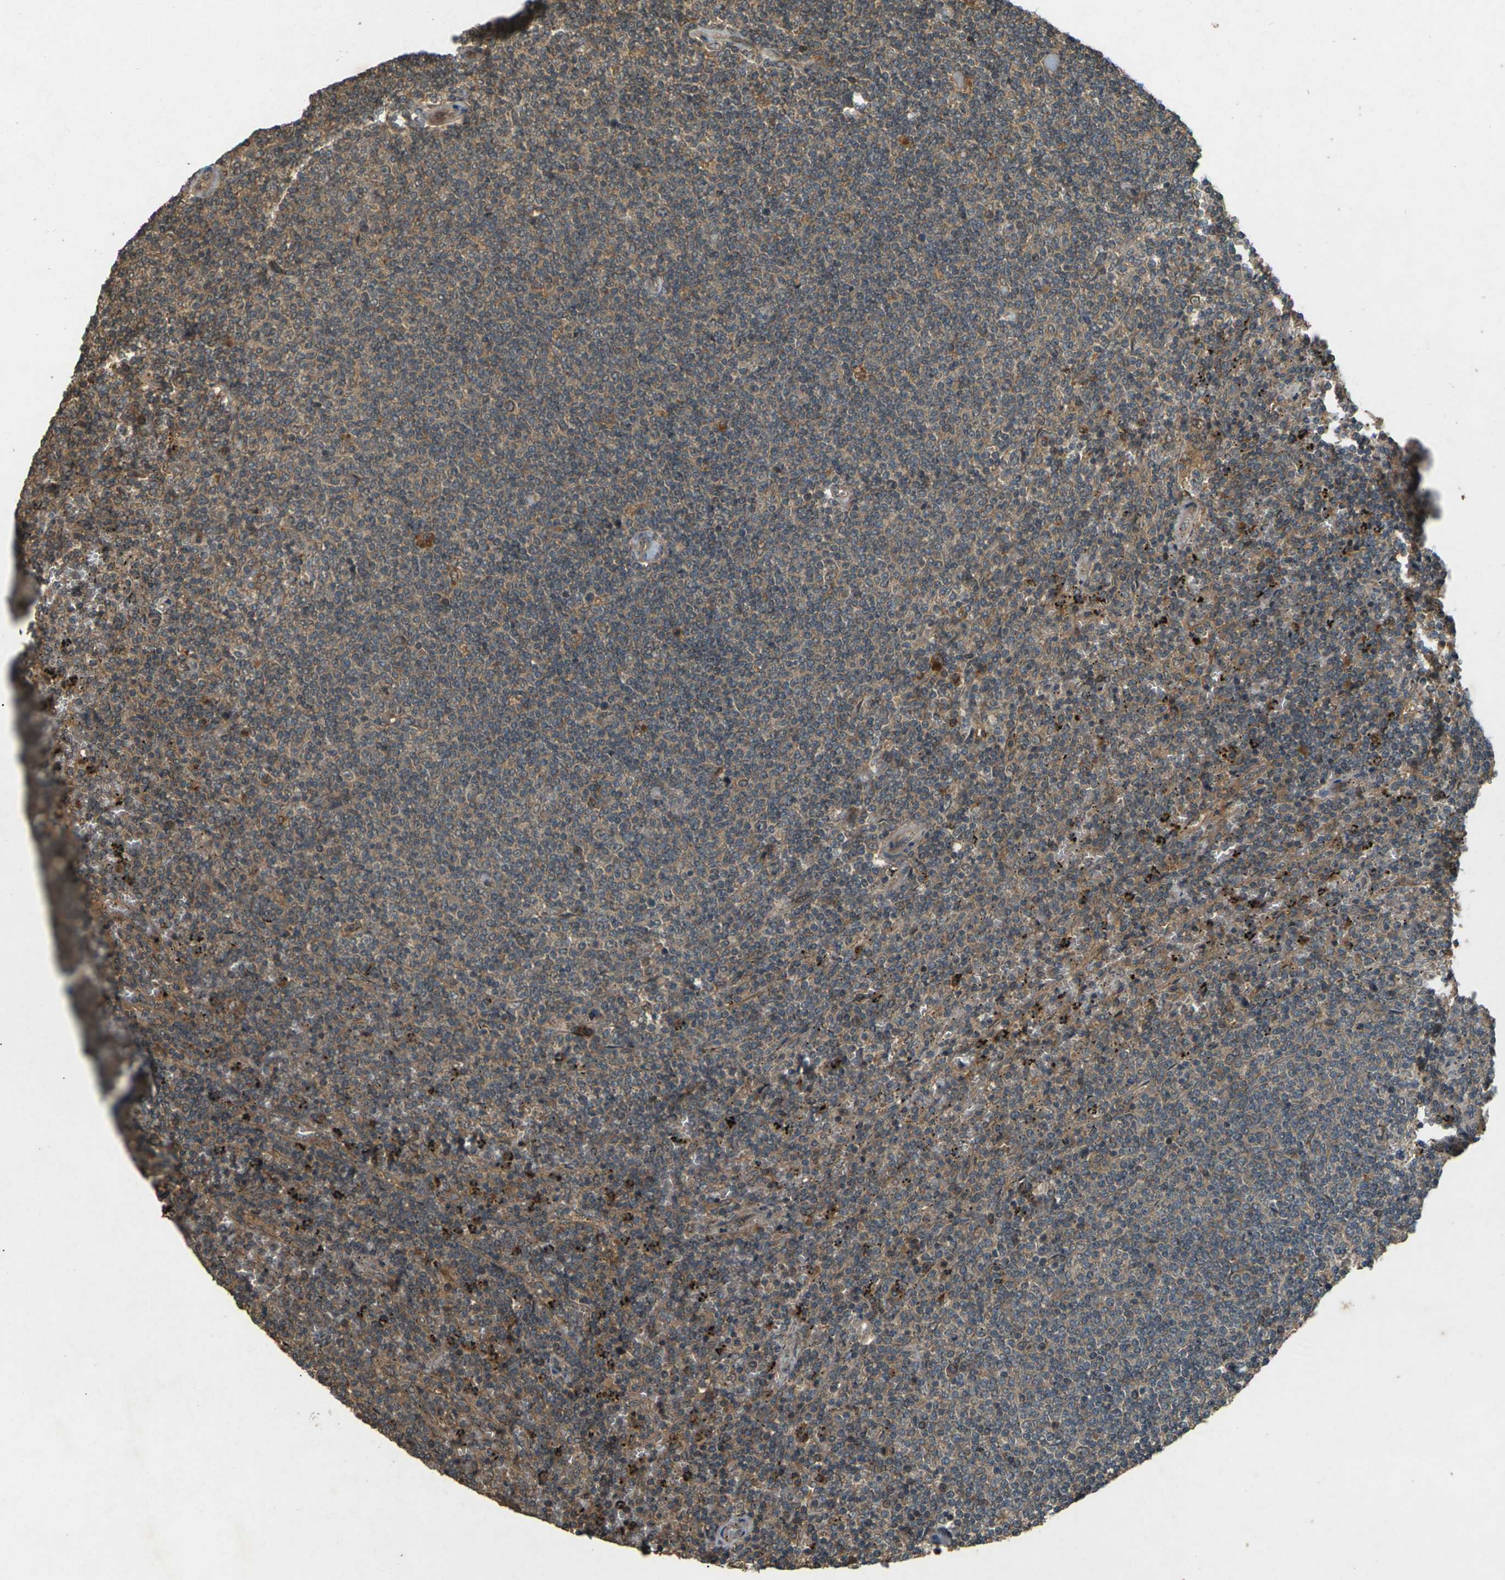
{"staining": {"intensity": "moderate", "quantity": ">75%", "location": "cytoplasmic/membranous"}, "tissue": "lymphoma", "cell_type": "Tumor cells", "image_type": "cancer", "snomed": [{"axis": "morphology", "description": "Malignant lymphoma, non-Hodgkin's type, Low grade"}, {"axis": "topography", "description": "Spleen"}], "caption": "IHC staining of malignant lymphoma, non-Hodgkin's type (low-grade), which exhibits medium levels of moderate cytoplasmic/membranous expression in approximately >75% of tumor cells indicating moderate cytoplasmic/membranous protein expression. The staining was performed using DAB (3,3'-diaminobenzidine) (brown) for protein detection and nuclei were counterstained in hematoxylin (blue).", "gene": "TAP1", "patient": {"sex": "female", "age": 50}}